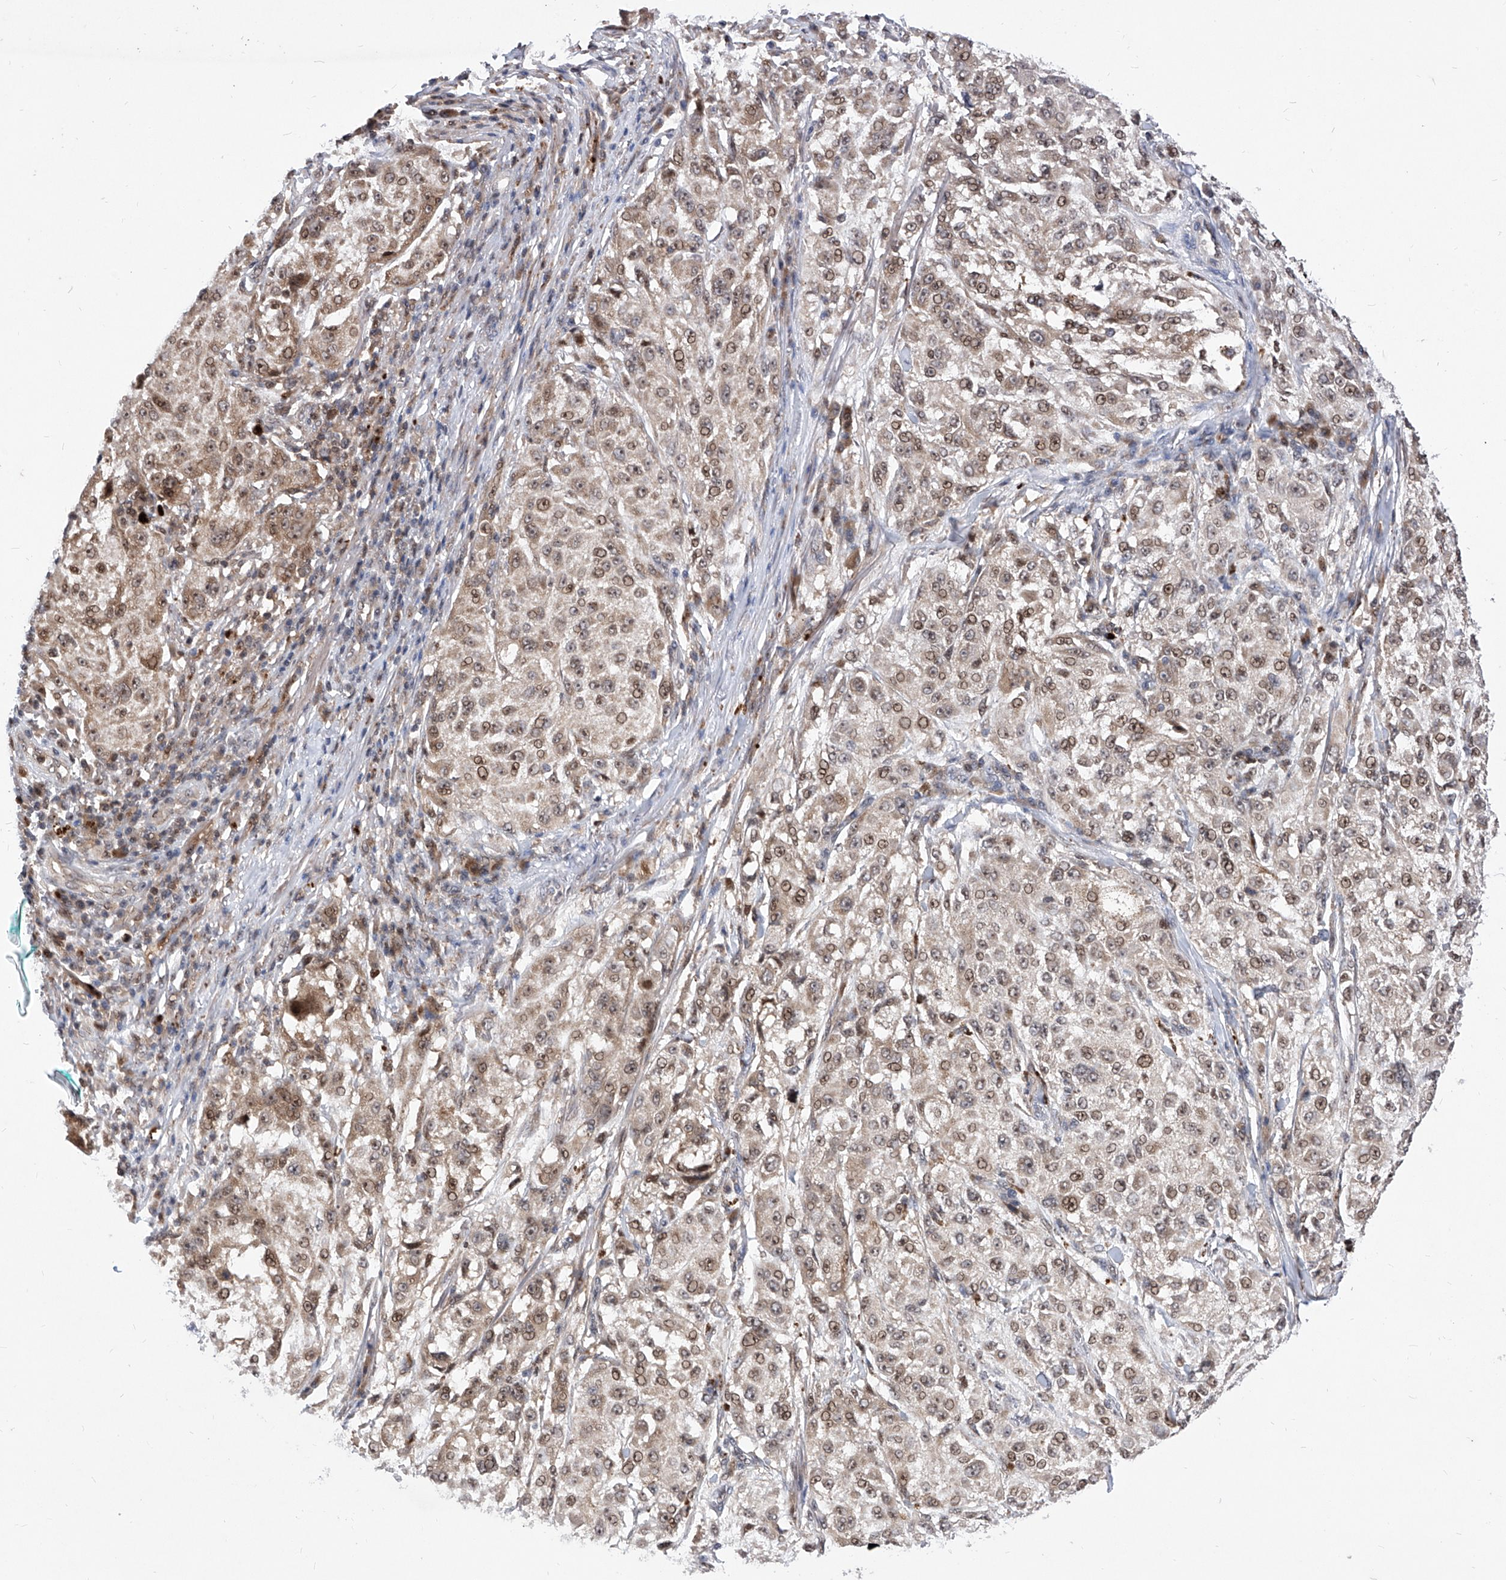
{"staining": {"intensity": "weak", "quantity": ">75%", "location": "cytoplasmic/membranous,nuclear"}, "tissue": "melanoma", "cell_type": "Tumor cells", "image_type": "cancer", "snomed": [{"axis": "morphology", "description": "Necrosis, NOS"}, {"axis": "morphology", "description": "Malignant melanoma, NOS"}, {"axis": "topography", "description": "Skin"}], "caption": "Melanoma stained with DAB IHC reveals low levels of weak cytoplasmic/membranous and nuclear positivity in approximately >75% of tumor cells. (IHC, brightfield microscopy, high magnification).", "gene": "LGR4", "patient": {"sex": "female", "age": 87}}